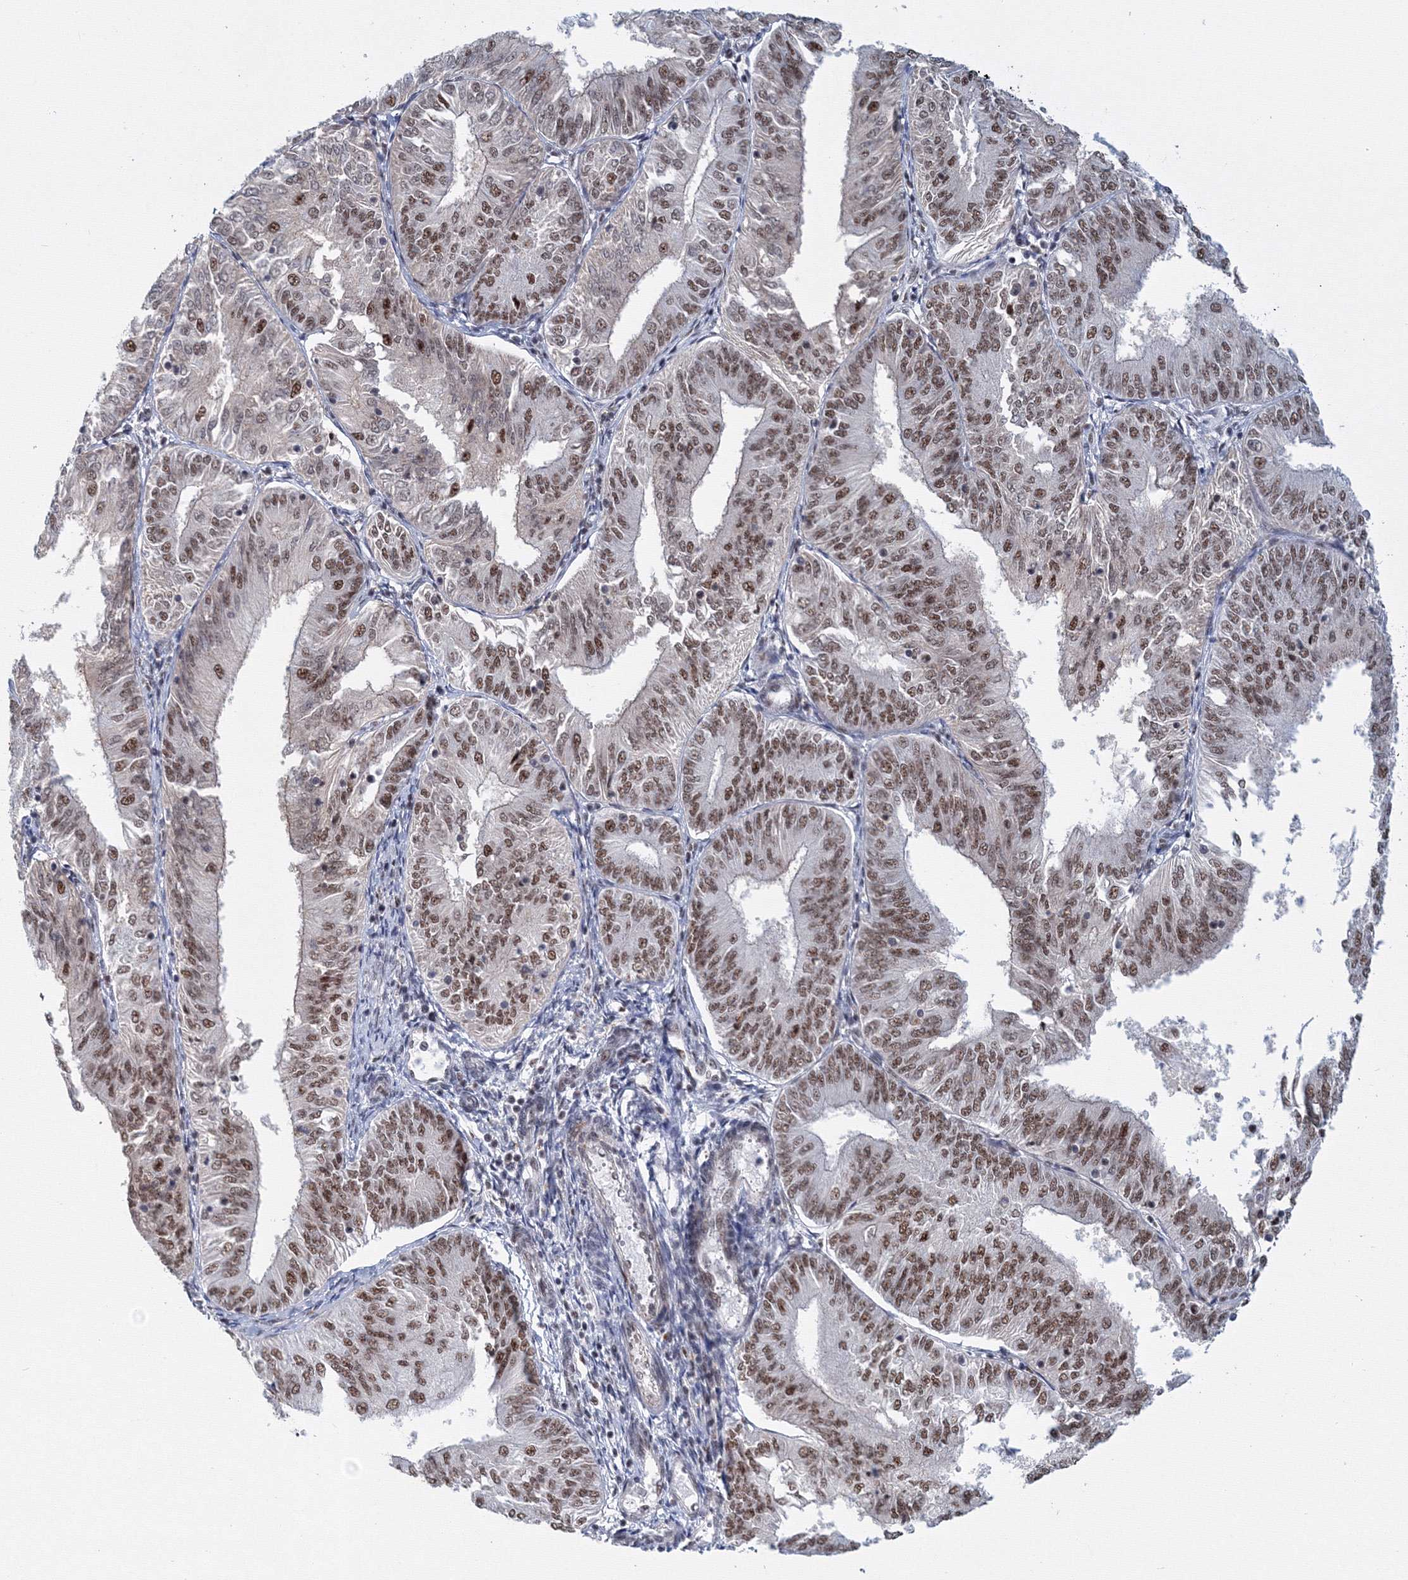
{"staining": {"intensity": "moderate", "quantity": ">75%", "location": "nuclear"}, "tissue": "endometrial cancer", "cell_type": "Tumor cells", "image_type": "cancer", "snomed": [{"axis": "morphology", "description": "Adenocarcinoma, NOS"}, {"axis": "topography", "description": "Endometrium"}], "caption": "This image exhibits endometrial adenocarcinoma stained with immunohistochemistry to label a protein in brown. The nuclear of tumor cells show moderate positivity for the protein. Nuclei are counter-stained blue.", "gene": "SF3B6", "patient": {"sex": "female", "age": 58}}